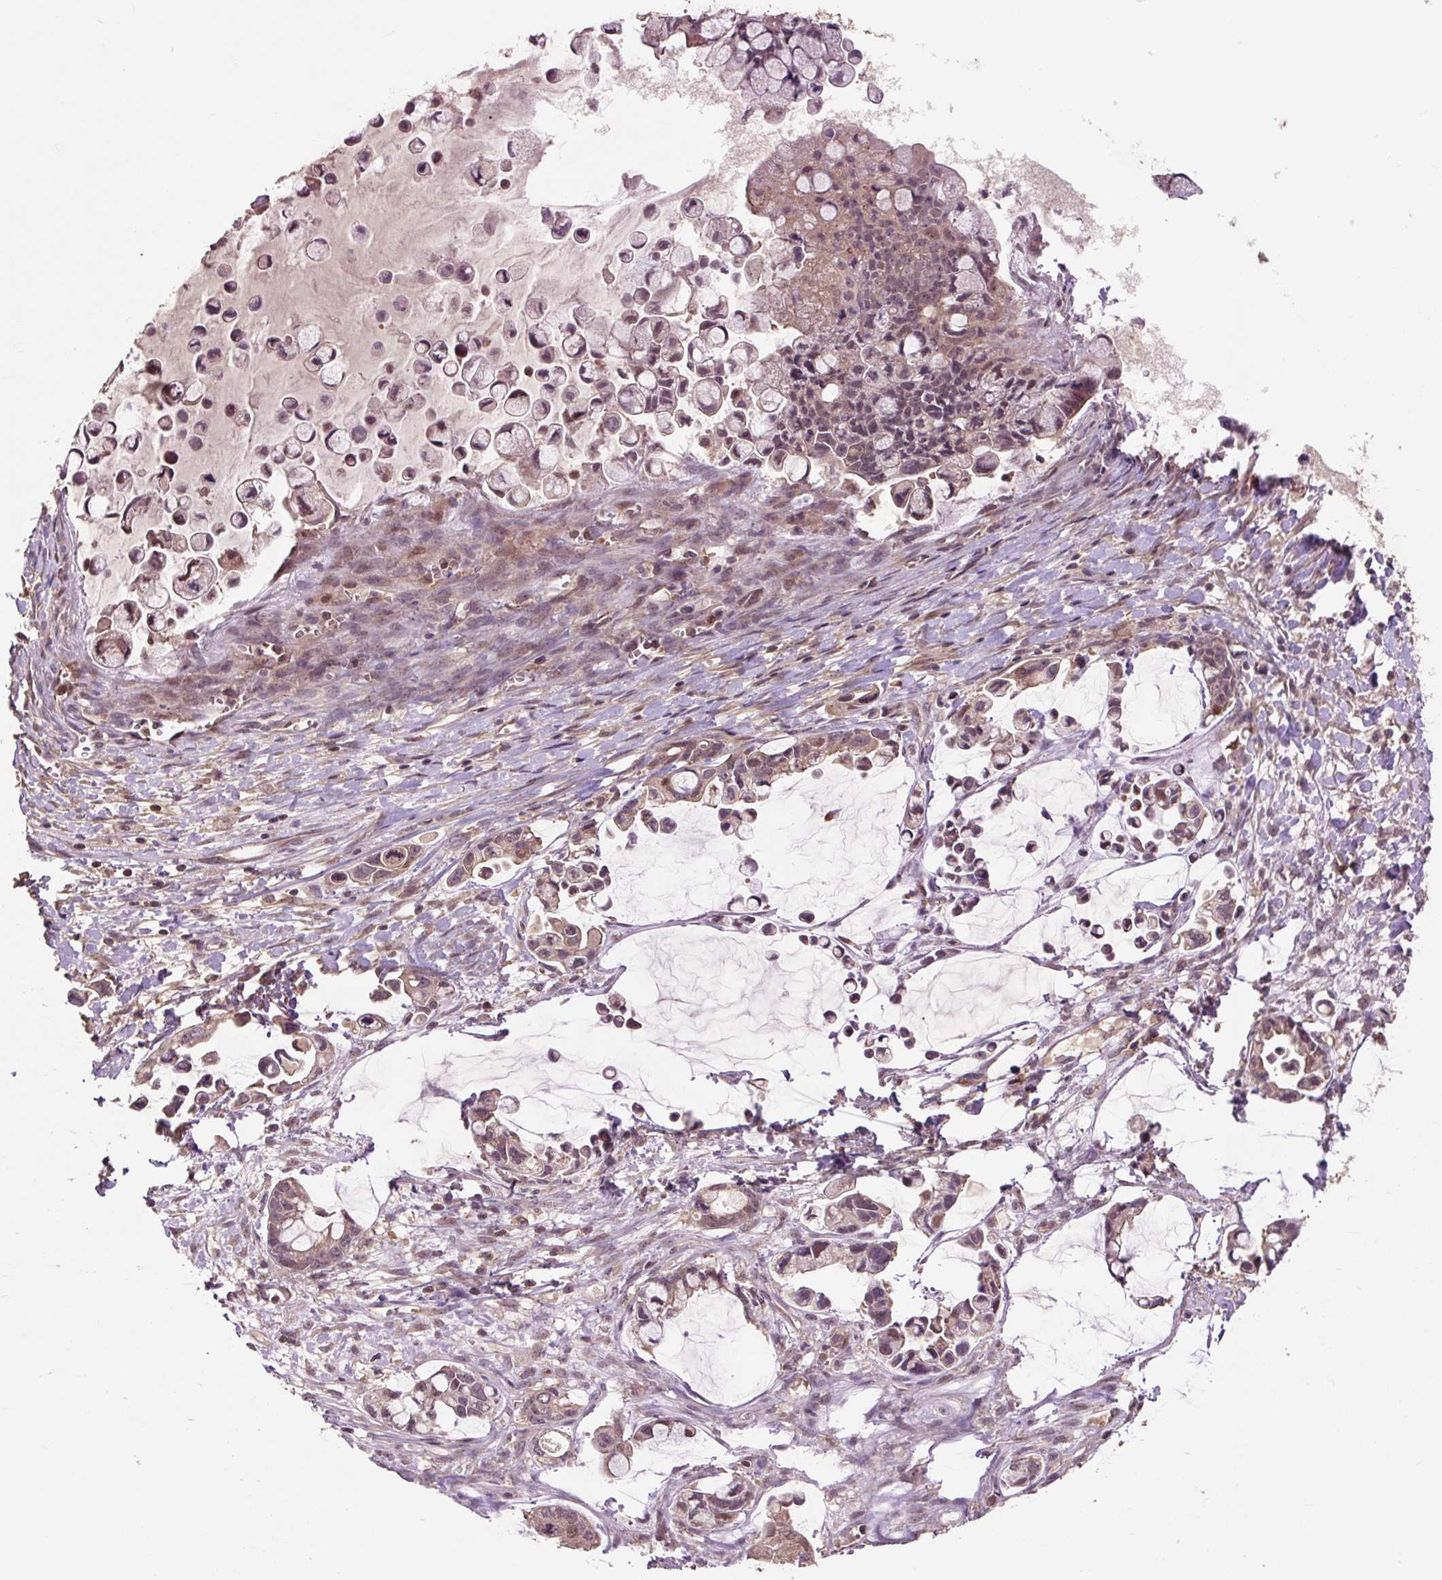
{"staining": {"intensity": "weak", "quantity": ">75%", "location": "cytoplasmic/membranous"}, "tissue": "ovarian cancer", "cell_type": "Tumor cells", "image_type": "cancer", "snomed": [{"axis": "morphology", "description": "Cystadenocarcinoma, mucinous, NOS"}, {"axis": "topography", "description": "Ovary"}], "caption": "Ovarian mucinous cystadenocarcinoma stained for a protein (brown) exhibits weak cytoplasmic/membranous positive staining in about >75% of tumor cells.", "gene": "MMS19", "patient": {"sex": "female", "age": 63}}